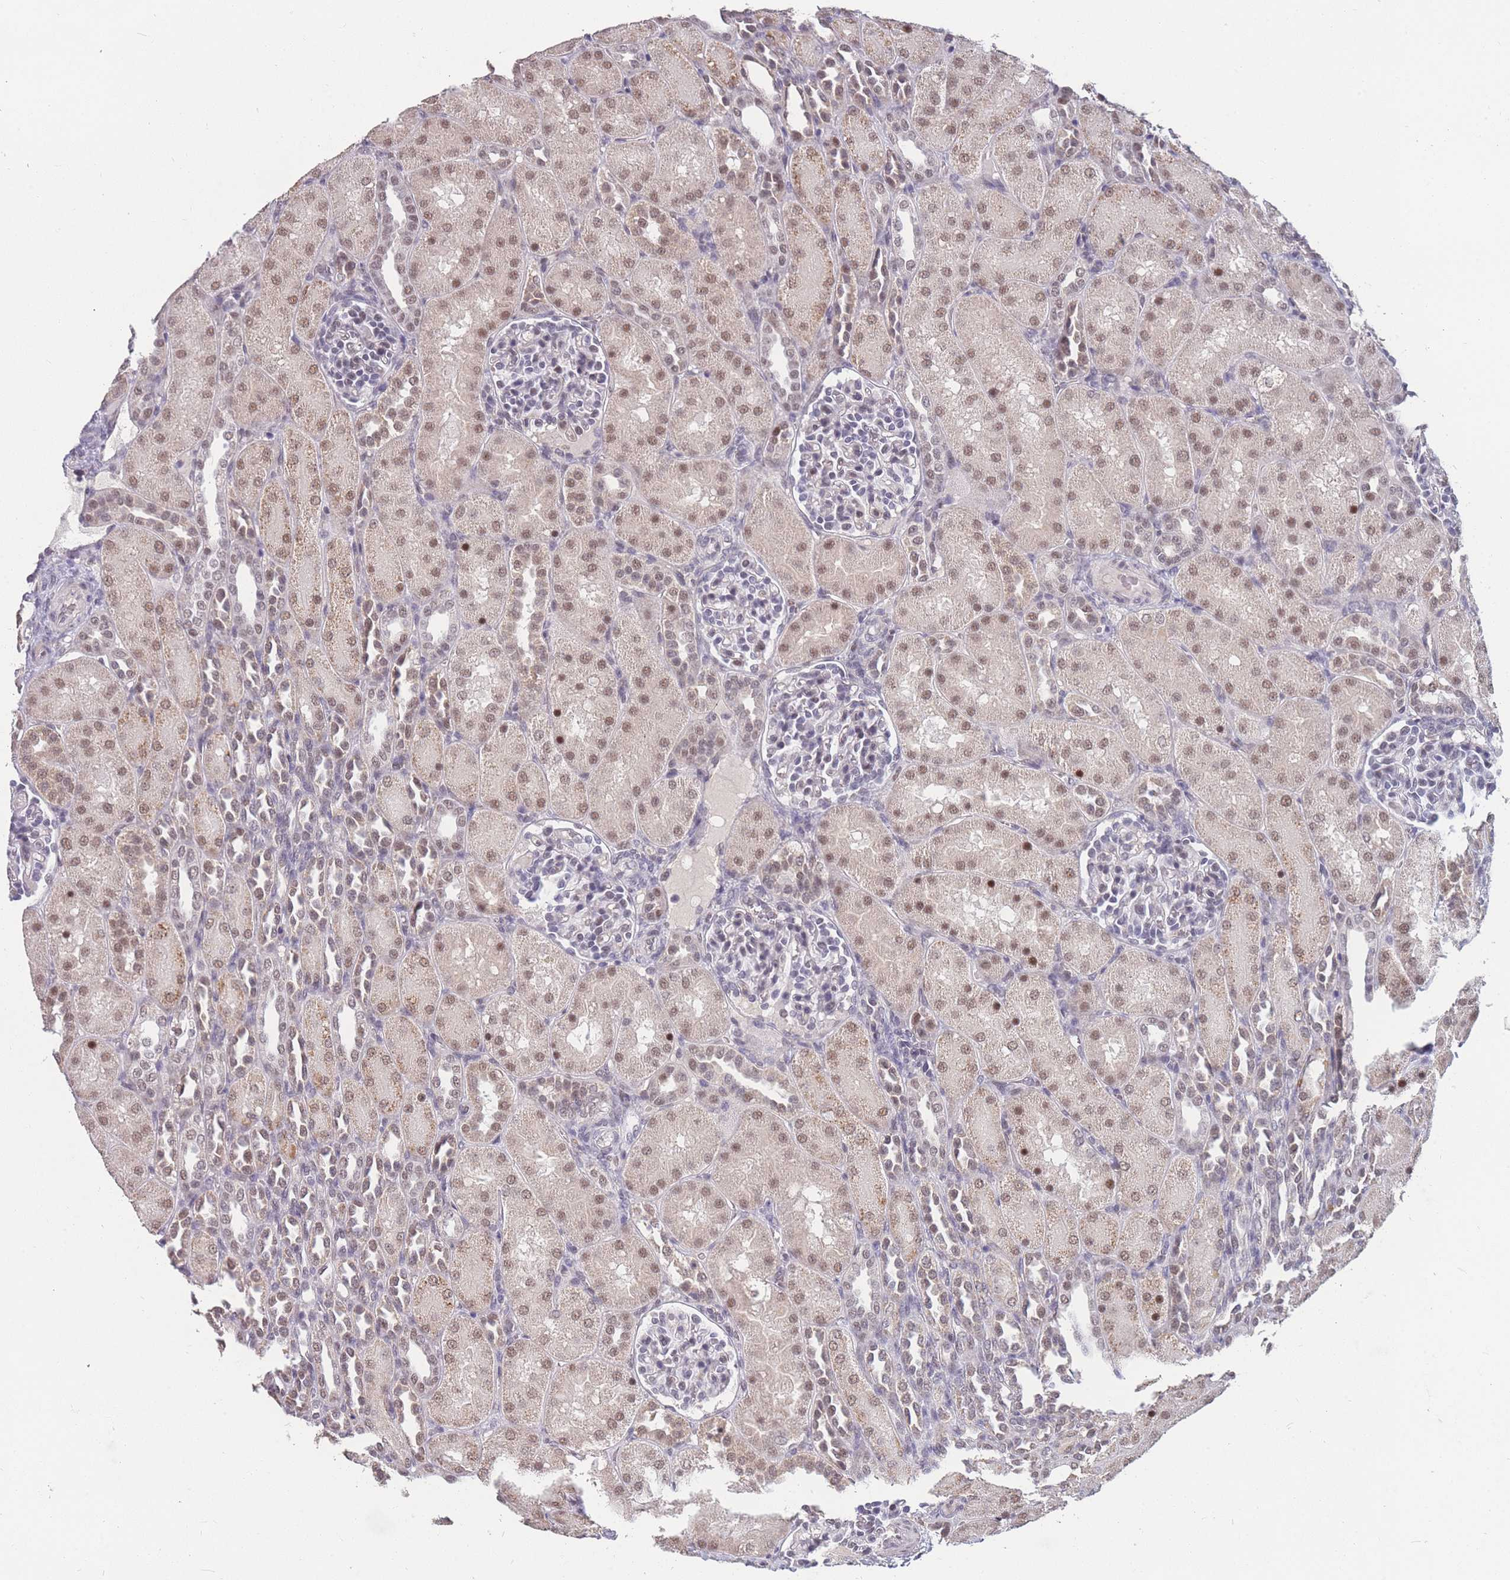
{"staining": {"intensity": "weak", "quantity": "<25%", "location": "nuclear"}, "tissue": "kidney", "cell_type": "Cells in glomeruli", "image_type": "normal", "snomed": [{"axis": "morphology", "description": "Normal tissue, NOS"}, {"axis": "topography", "description": "Kidney"}], "caption": "Immunohistochemical staining of benign kidney exhibits no significant expression in cells in glomeruli.", "gene": "SNRPA1", "patient": {"sex": "male", "age": 1}}